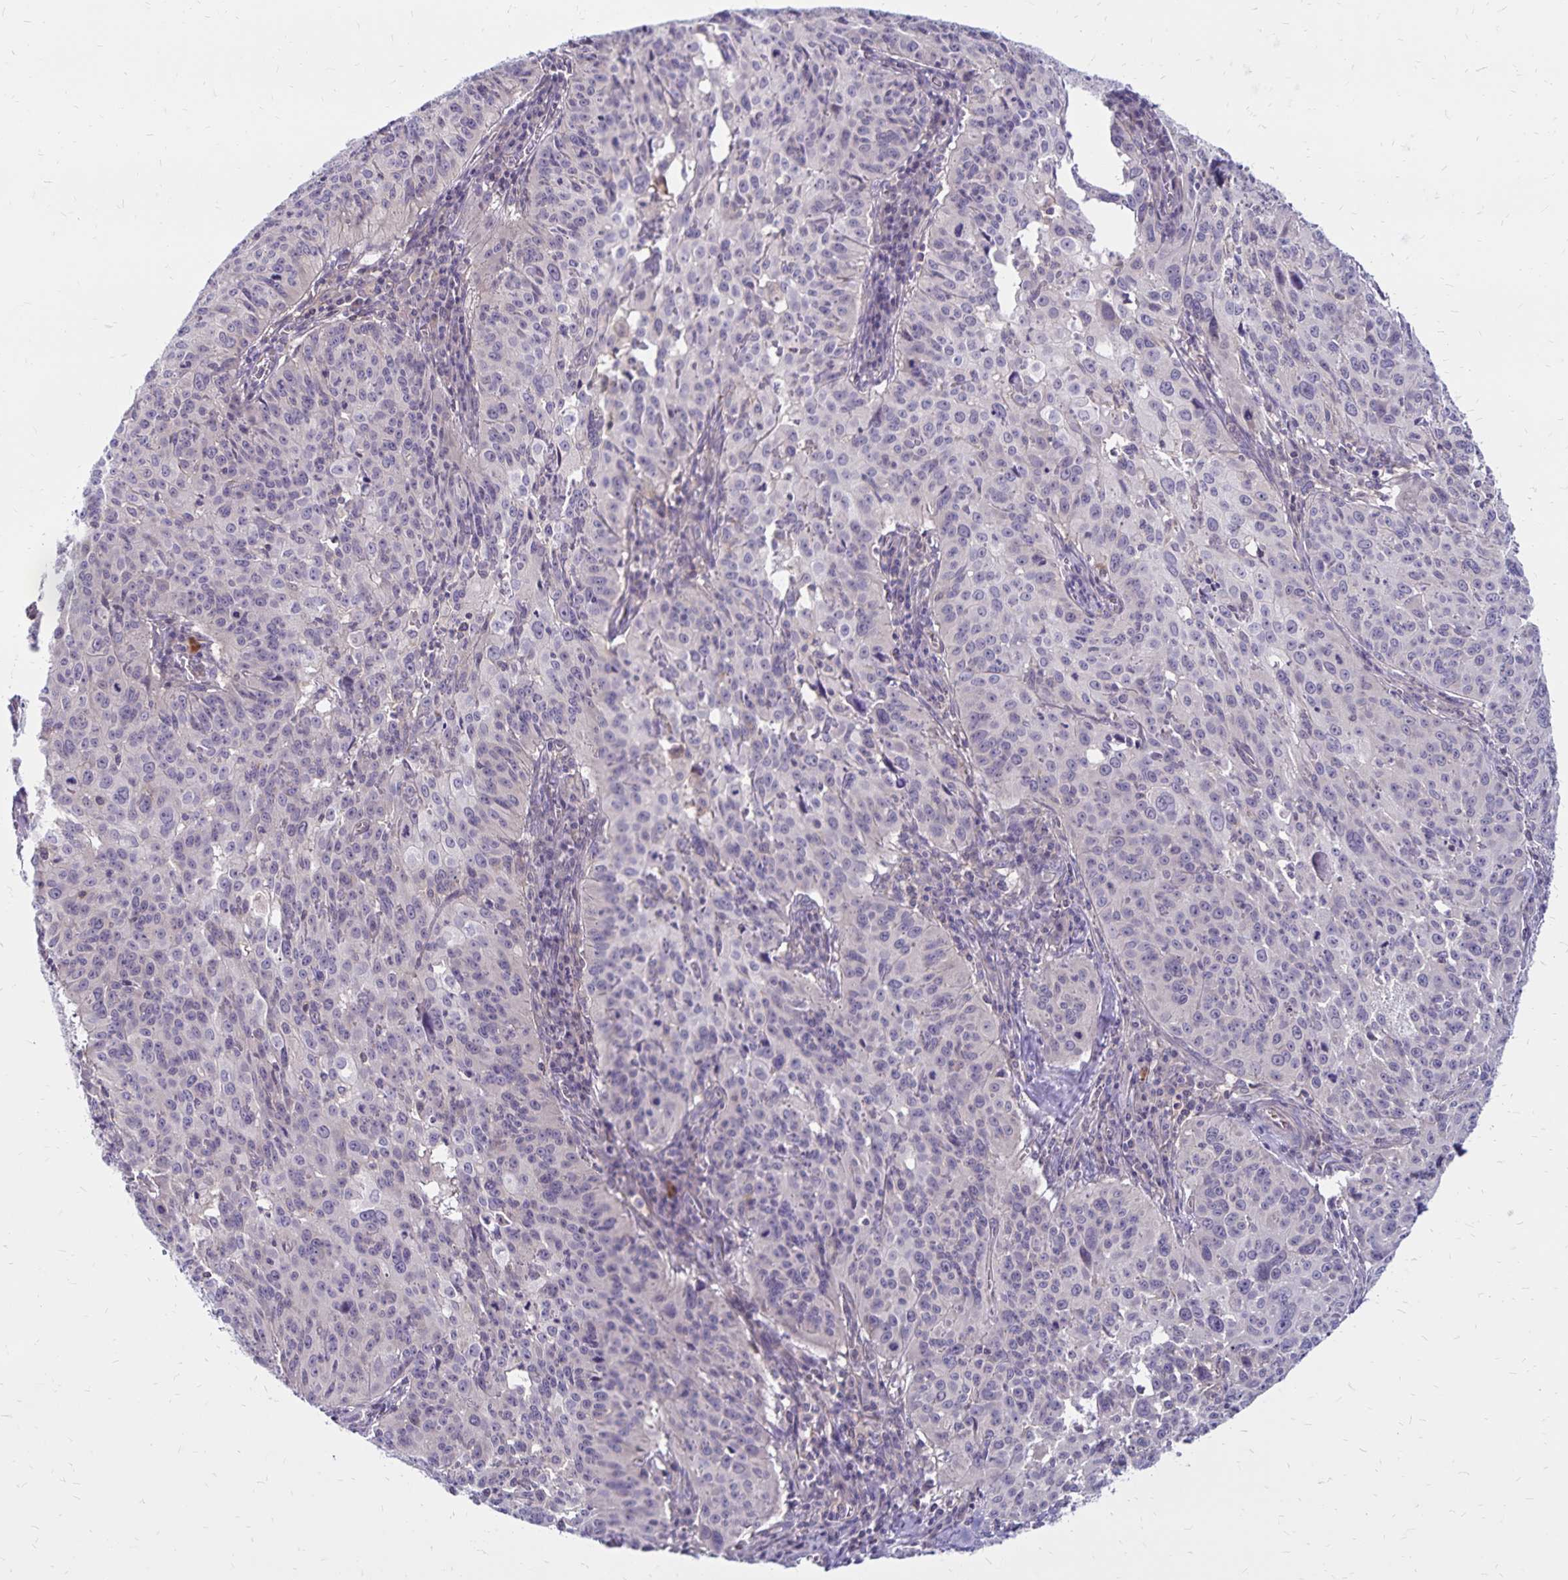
{"staining": {"intensity": "negative", "quantity": "none", "location": "none"}, "tissue": "cervical cancer", "cell_type": "Tumor cells", "image_type": "cancer", "snomed": [{"axis": "morphology", "description": "Squamous cell carcinoma, NOS"}, {"axis": "topography", "description": "Cervix"}], "caption": "High power microscopy histopathology image of an IHC image of squamous cell carcinoma (cervical), revealing no significant positivity in tumor cells. Brightfield microscopy of immunohistochemistry (IHC) stained with DAB (brown) and hematoxylin (blue), captured at high magnification.", "gene": "FSD1", "patient": {"sex": "female", "age": 31}}